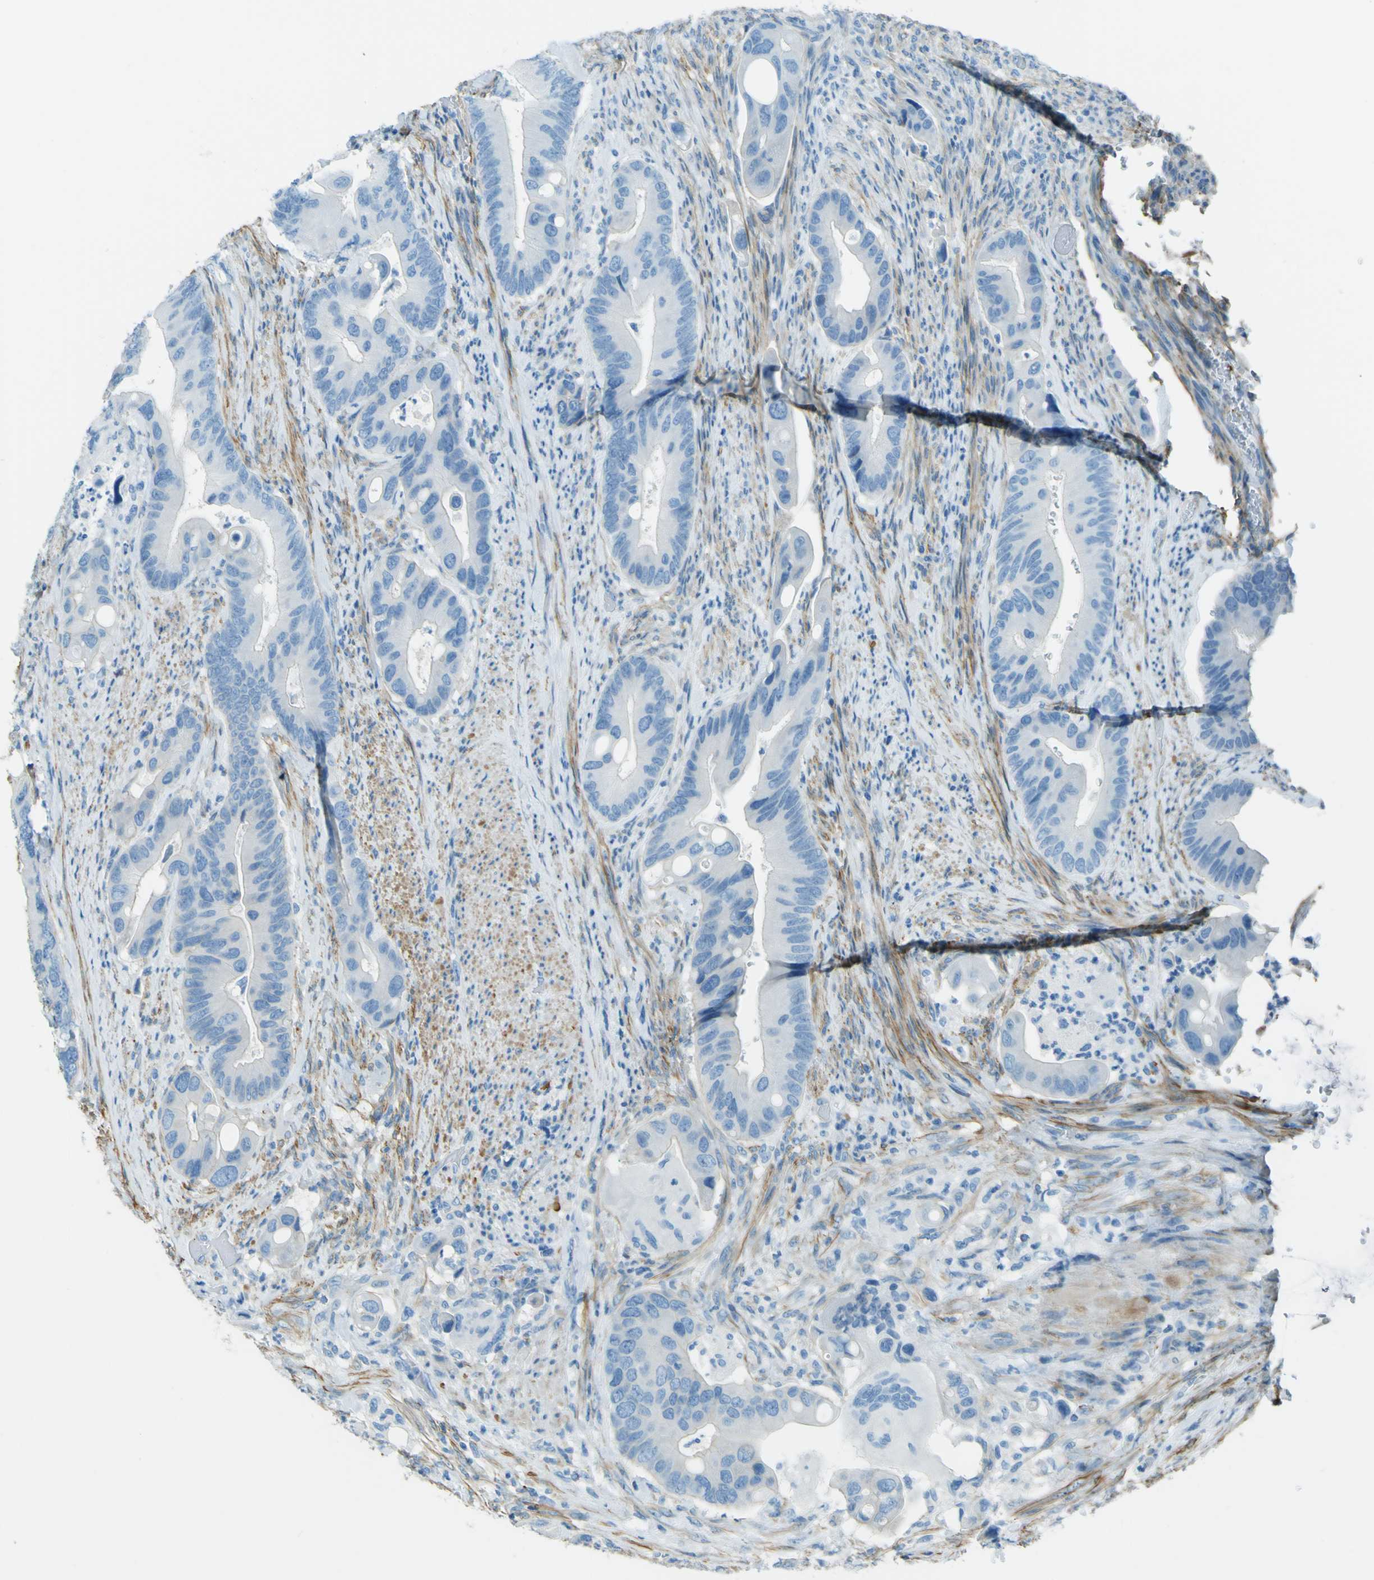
{"staining": {"intensity": "negative", "quantity": "none", "location": "none"}, "tissue": "colorectal cancer", "cell_type": "Tumor cells", "image_type": "cancer", "snomed": [{"axis": "morphology", "description": "Adenocarcinoma, NOS"}, {"axis": "topography", "description": "Rectum"}], "caption": "Tumor cells show no significant protein expression in adenocarcinoma (colorectal). (DAB (3,3'-diaminobenzidine) immunohistochemistry (IHC) with hematoxylin counter stain).", "gene": "NEXN", "patient": {"sex": "female", "age": 57}}